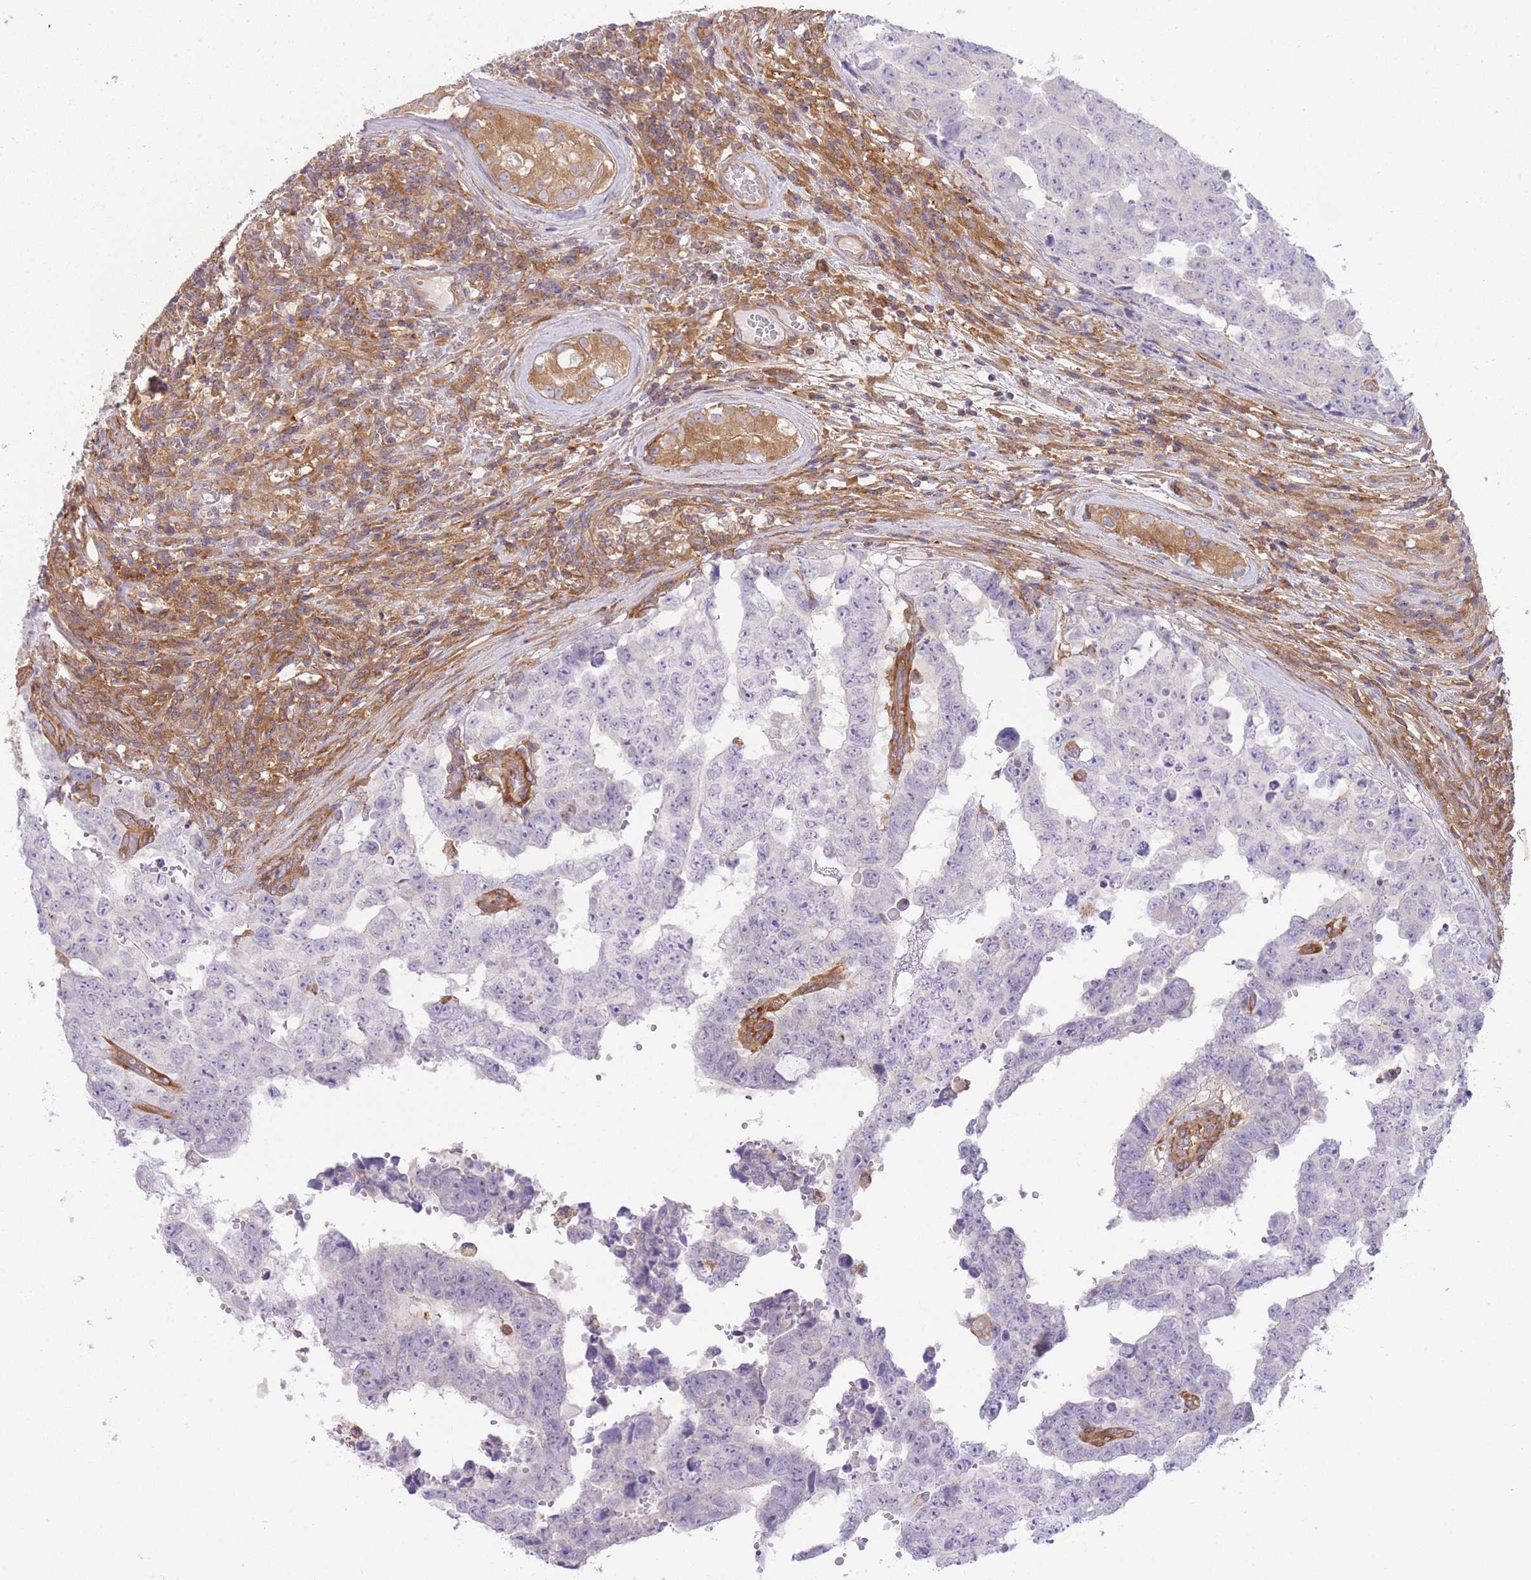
{"staining": {"intensity": "negative", "quantity": "none", "location": "none"}, "tissue": "testis cancer", "cell_type": "Tumor cells", "image_type": "cancer", "snomed": [{"axis": "morphology", "description": "Normal tissue, NOS"}, {"axis": "morphology", "description": "Carcinoma, Embryonal, NOS"}, {"axis": "topography", "description": "Testis"}, {"axis": "topography", "description": "Epididymis"}], "caption": "A high-resolution photomicrograph shows IHC staining of testis embryonal carcinoma, which shows no significant expression in tumor cells.", "gene": "PRKAR1A", "patient": {"sex": "male", "age": 25}}